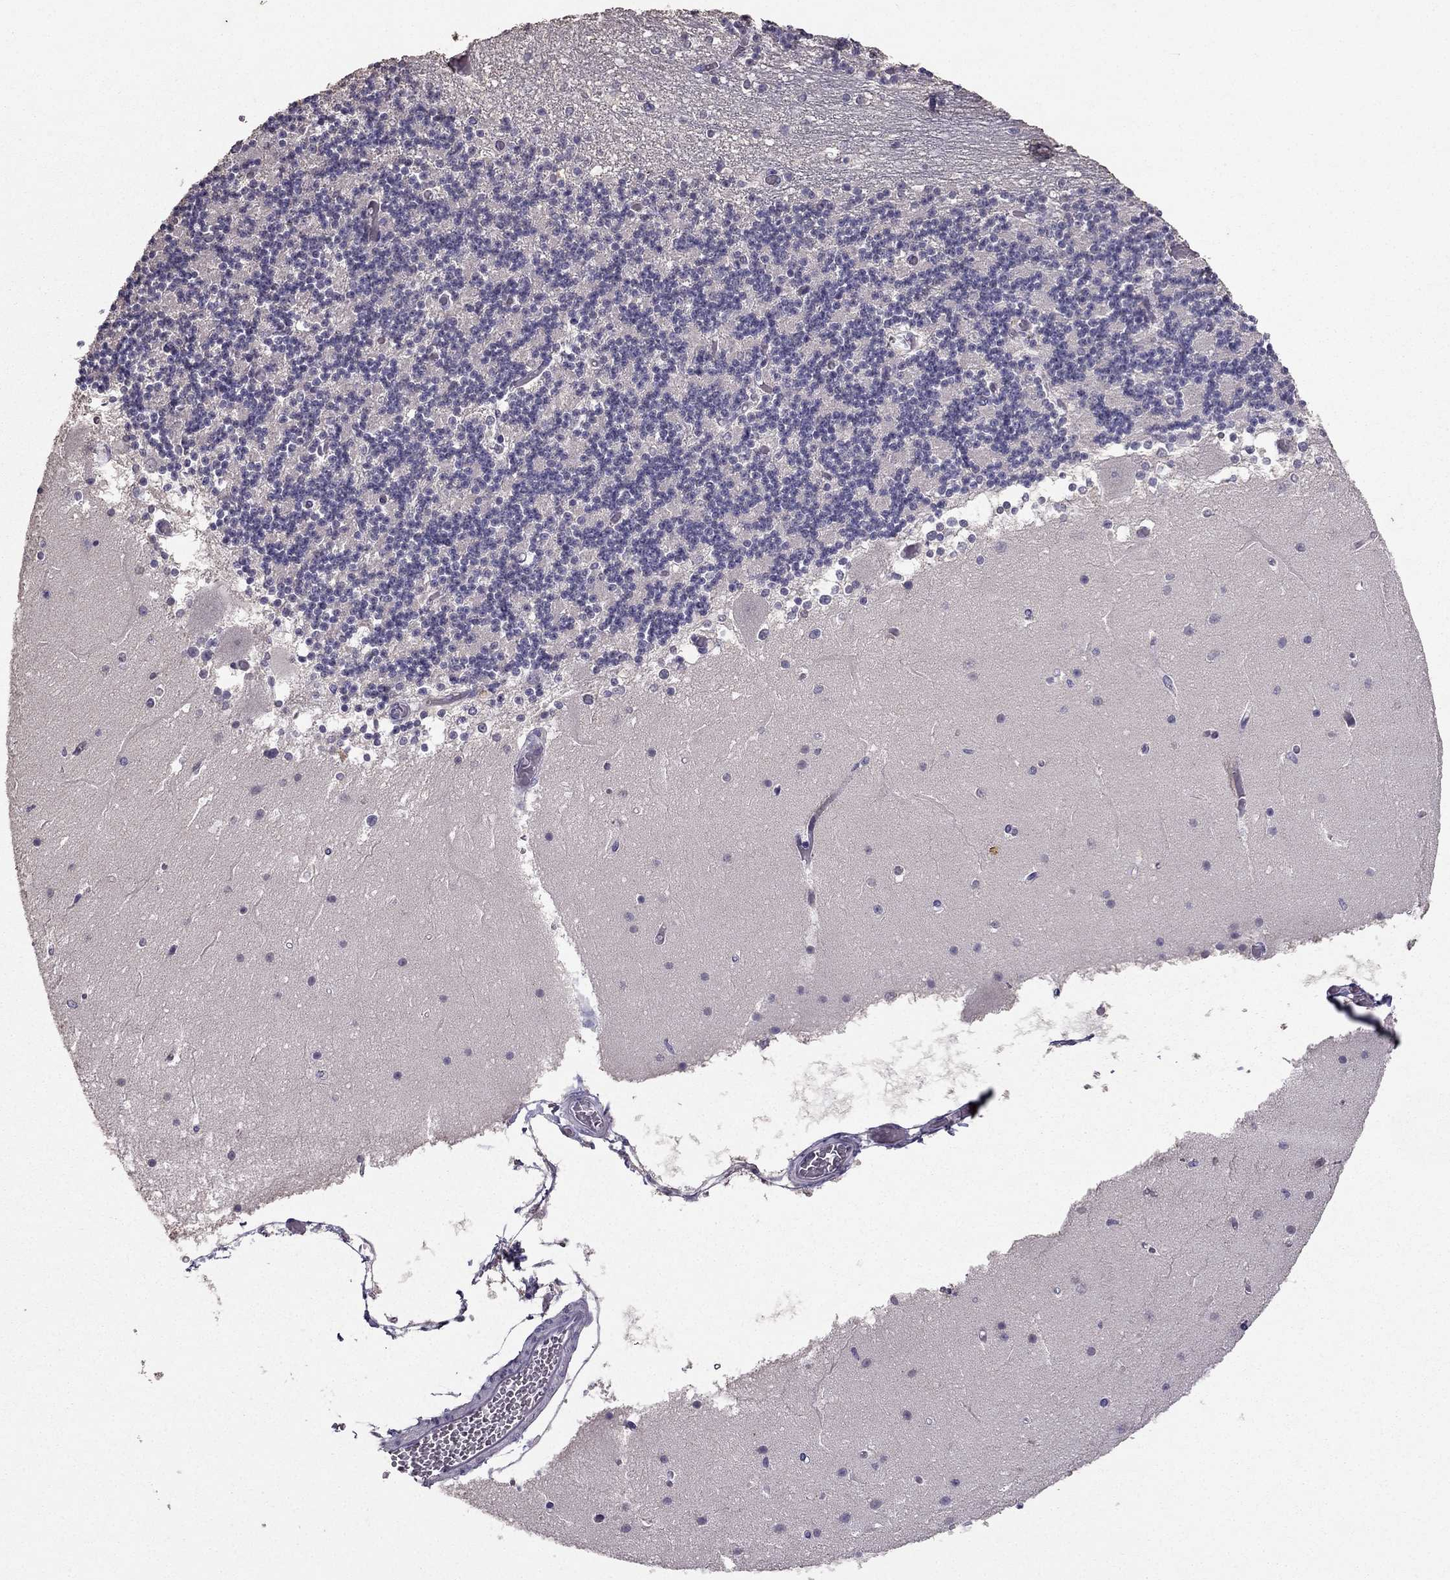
{"staining": {"intensity": "negative", "quantity": "none", "location": "none"}, "tissue": "cerebellum", "cell_type": "Cells in granular layer", "image_type": "normal", "snomed": [{"axis": "morphology", "description": "Normal tissue, NOS"}, {"axis": "topography", "description": "Cerebellum"}], "caption": "High power microscopy histopathology image of an immunohistochemistry (IHC) micrograph of normal cerebellum, revealing no significant expression in cells in granular layer. (DAB (3,3'-diaminobenzidine) immunohistochemistry with hematoxylin counter stain).", "gene": "RFLNB", "patient": {"sex": "female", "age": 28}}